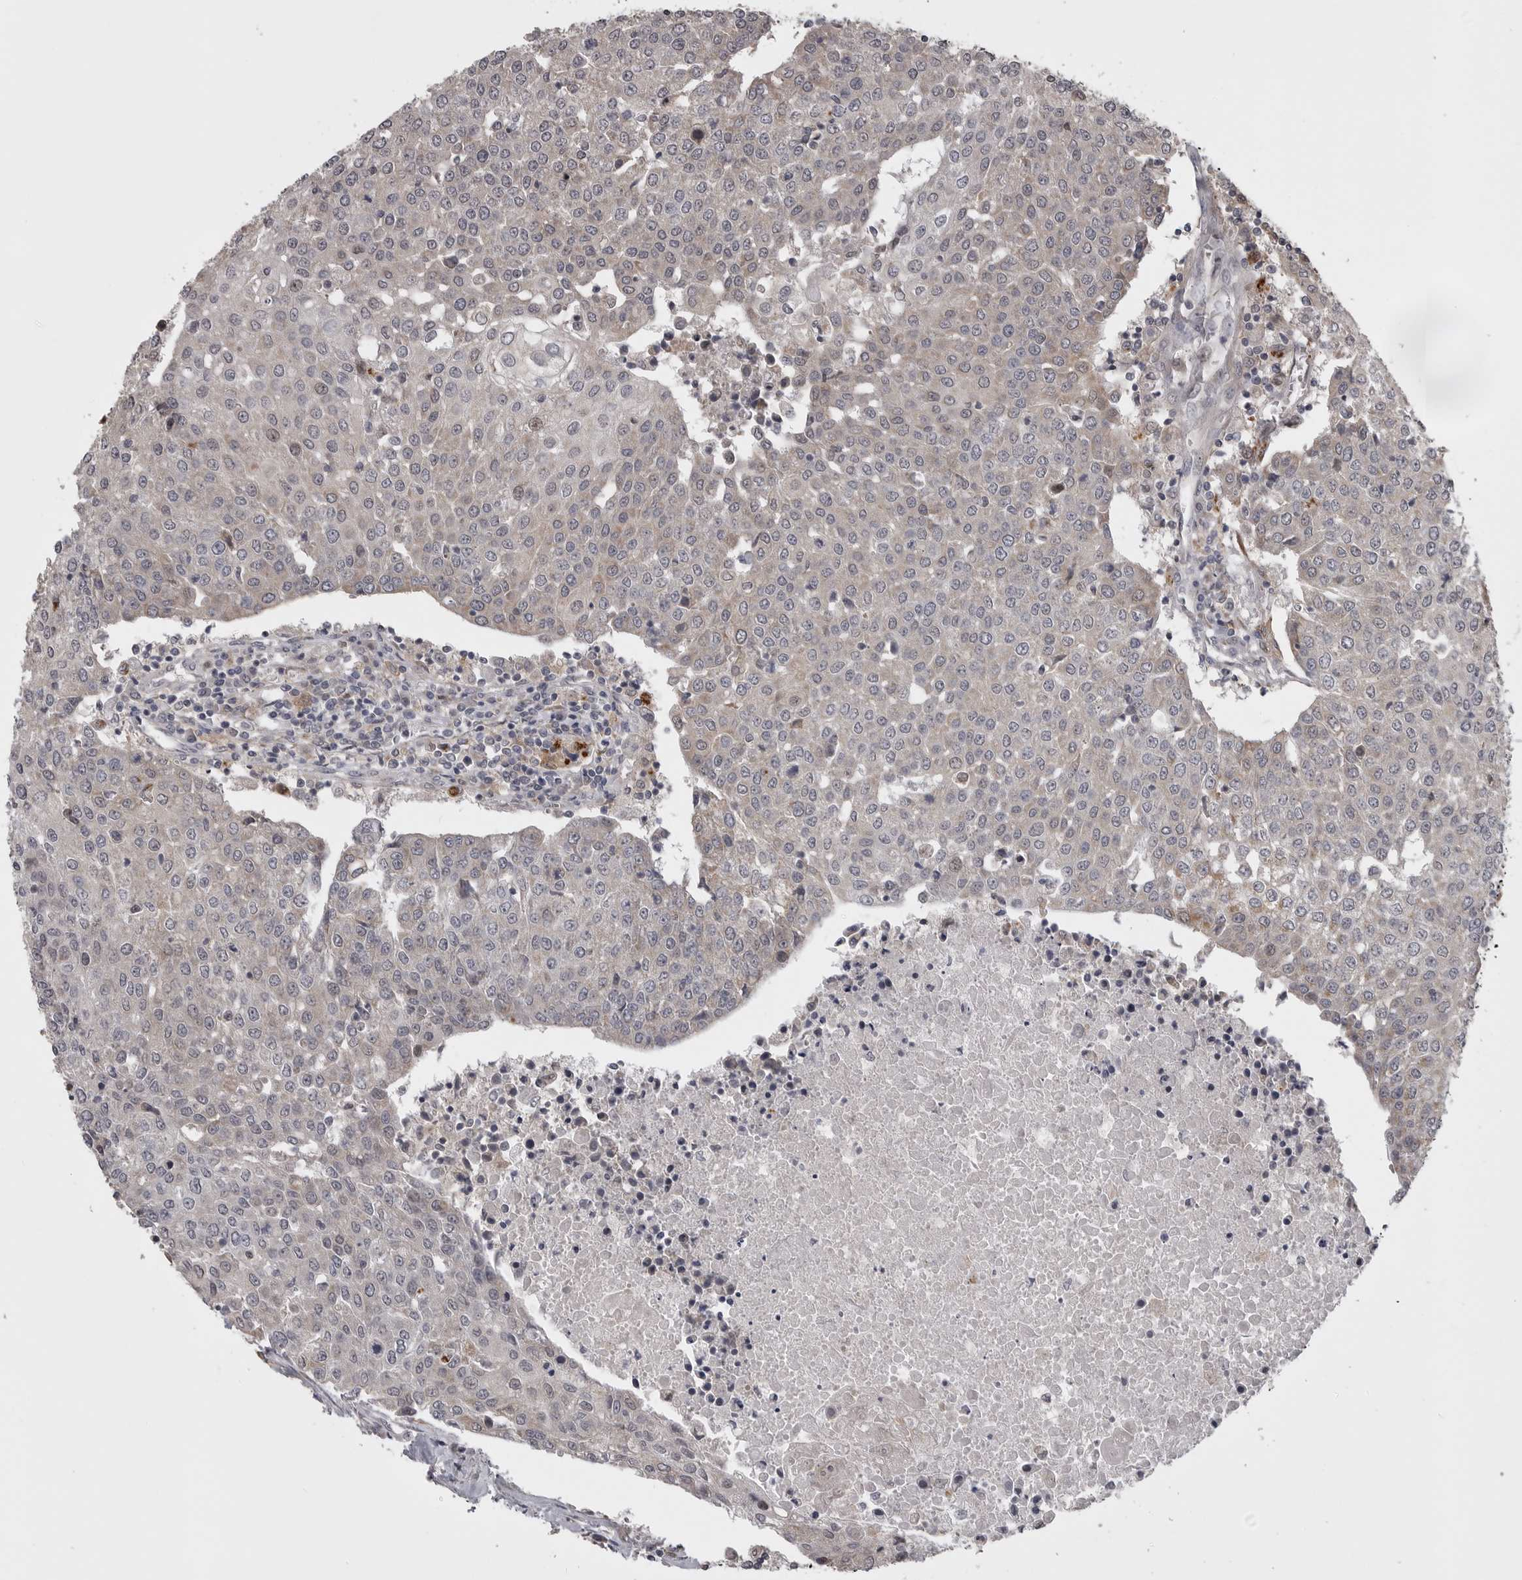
{"staining": {"intensity": "negative", "quantity": "none", "location": "none"}, "tissue": "urothelial cancer", "cell_type": "Tumor cells", "image_type": "cancer", "snomed": [{"axis": "morphology", "description": "Urothelial carcinoma, High grade"}, {"axis": "topography", "description": "Urinary bladder"}], "caption": "A photomicrograph of high-grade urothelial carcinoma stained for a protein exhibits no brown staining in tumor cells.", "gene": "ZNRF1", "patient": {"sex": "female", "age": 85}}